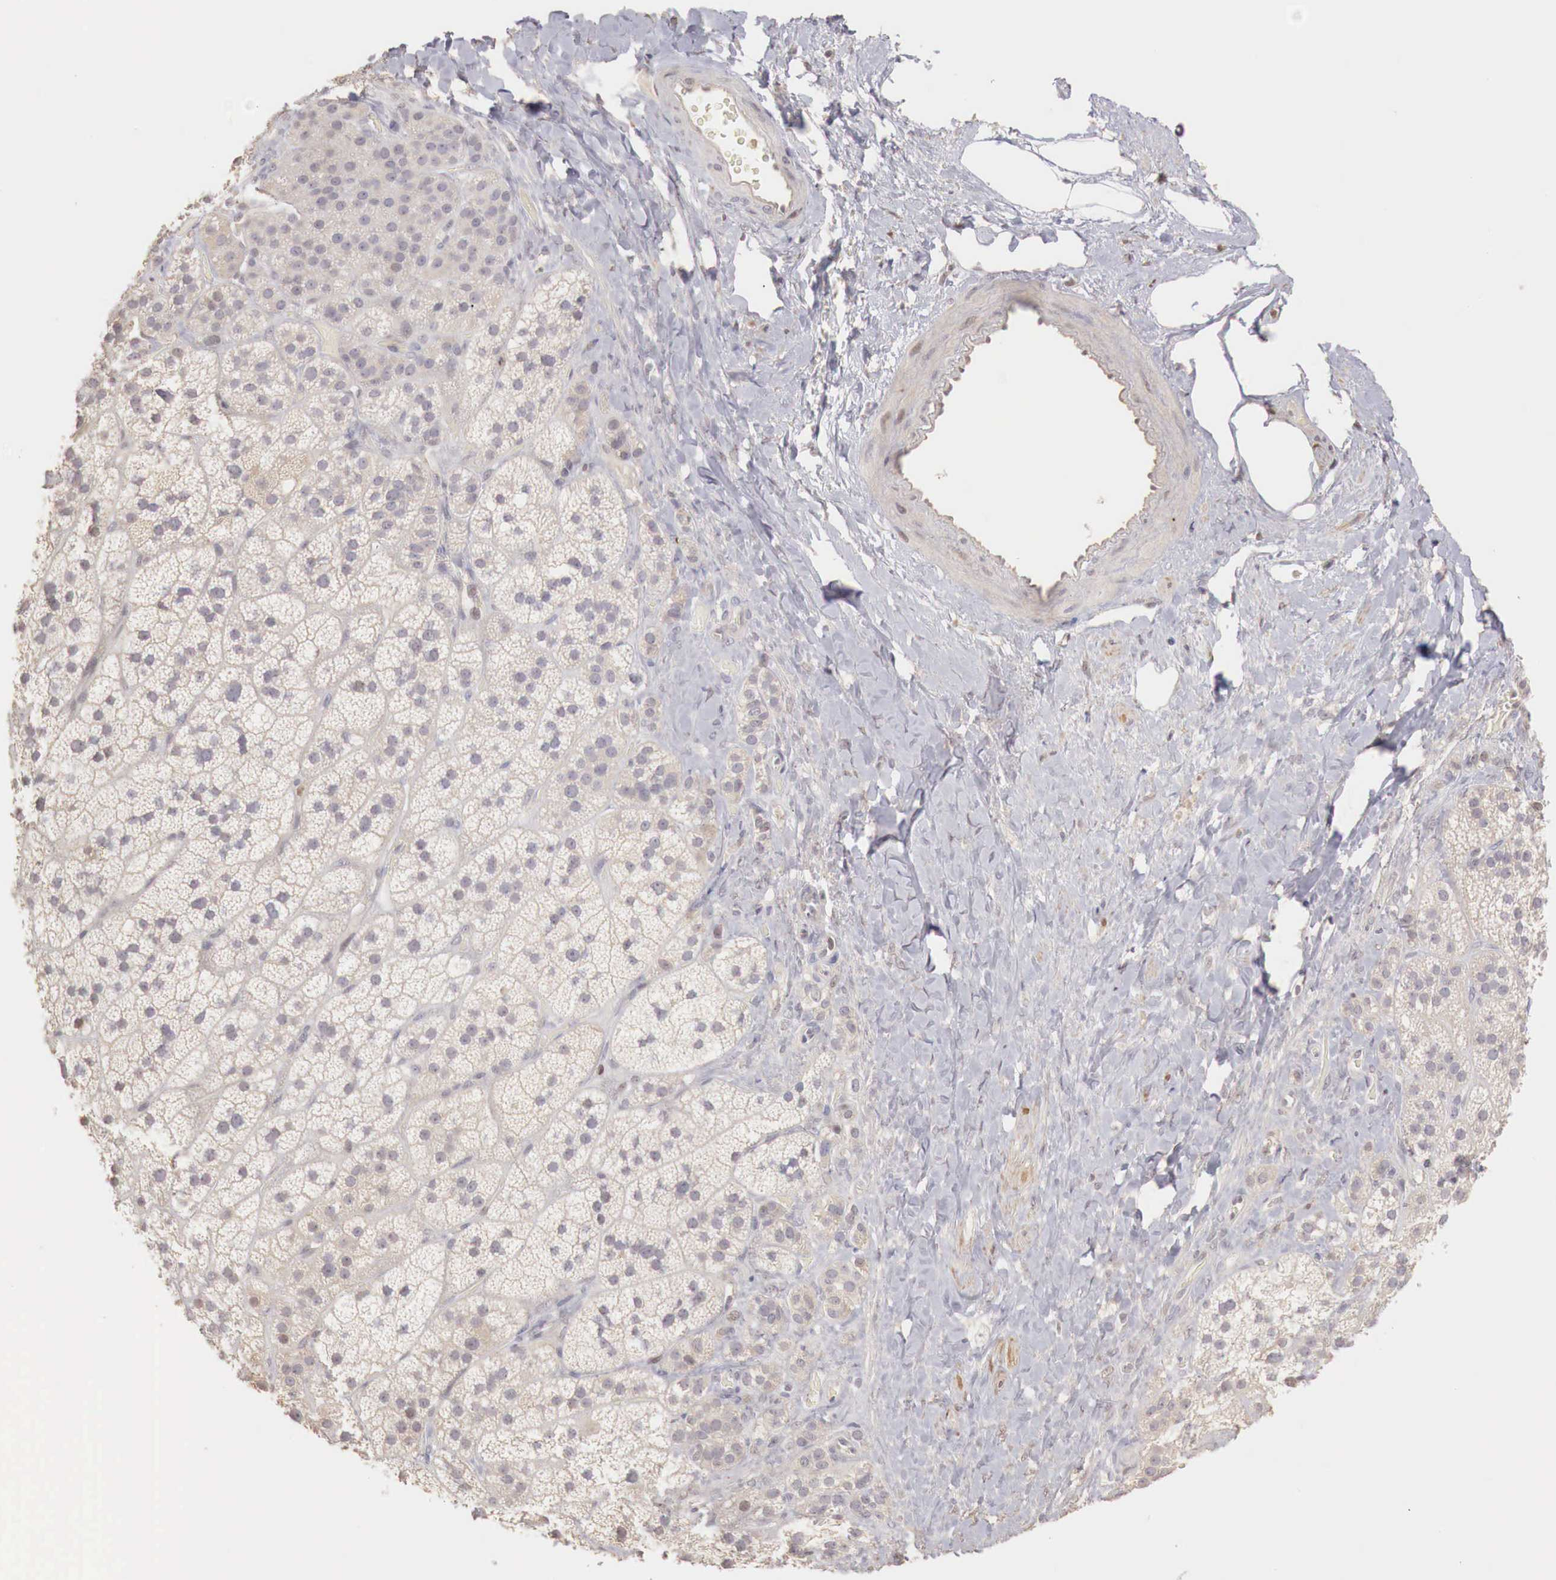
{"staining": {"intensity": "weak", "quantity": ">75%", "location": "cytoplasmic/membranous"}, "tissue": "adrenal gland", "cell_type": "Glandular cells", "image_type": "normal", "snomed": [{"axis": "morphology", "description": "Normal tissue, NOS"}, {"axis": "topography", "description": "Adrenal gland"}], "caption": "Protein expression analysis of normal adrenal gland displays weak cytoplasmic/membranous positivity in approximately >75% of glandular cells.", "gene": "TBC1D9", "patient": {"sex": "male", "age": 57}}